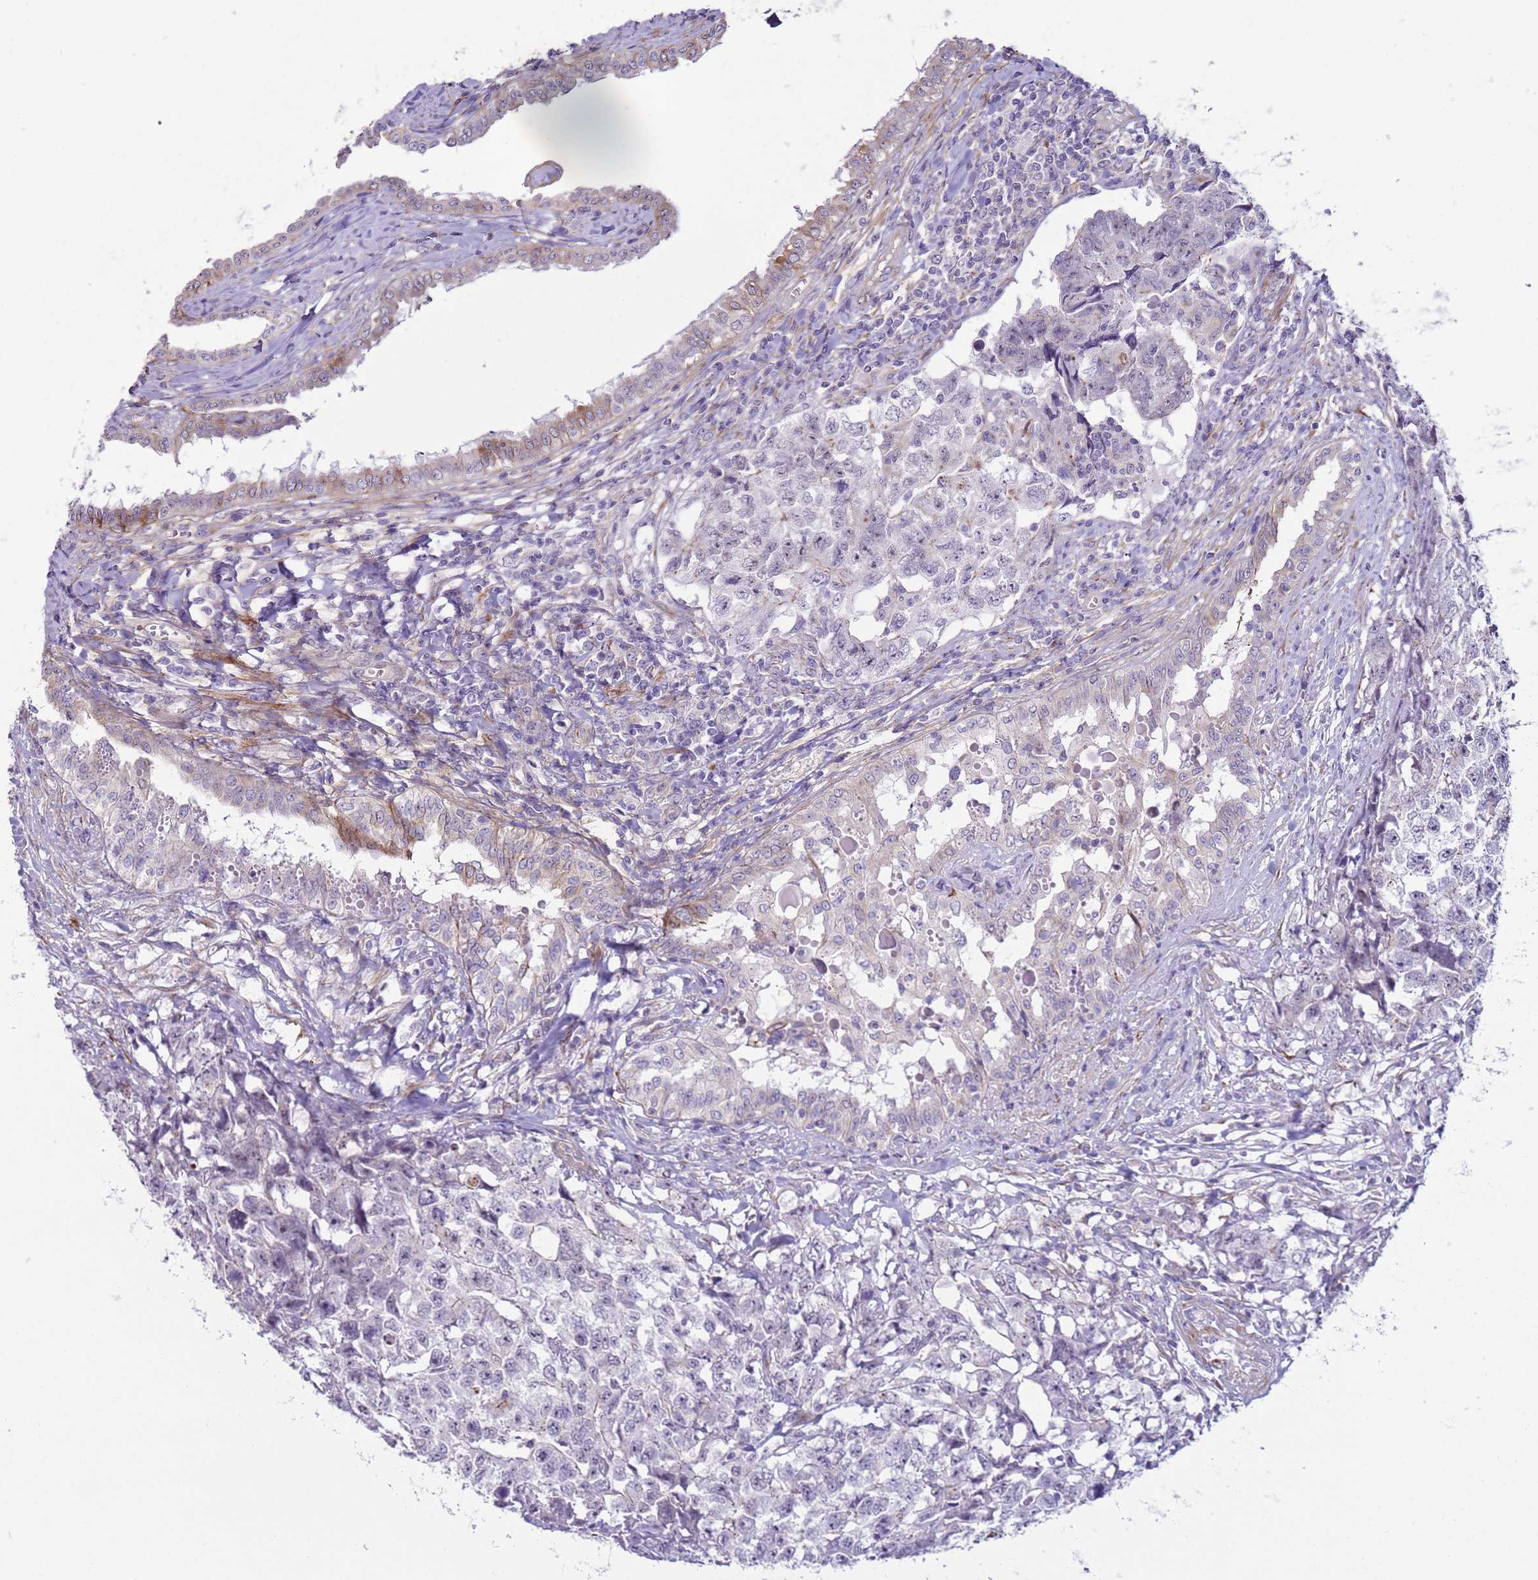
{"staining": {"intensity": "negative", "quantity": "none", "location": "none"}, "tissue": "testis cancer", "cell_type": "Tumor cells", "image_type": "cancer", "snomed": [{"axis": "morphology", "description": "Carcinoma, Embryonal, NOS"}, {"axis": "topography", "description": "Testis"}], "caption": "A histopathology image of human testis embryonal carcinoma is negative for staining in tumor cells.", "gene": "HEATR1", "patient": {"sex": "male", "age": 31}}